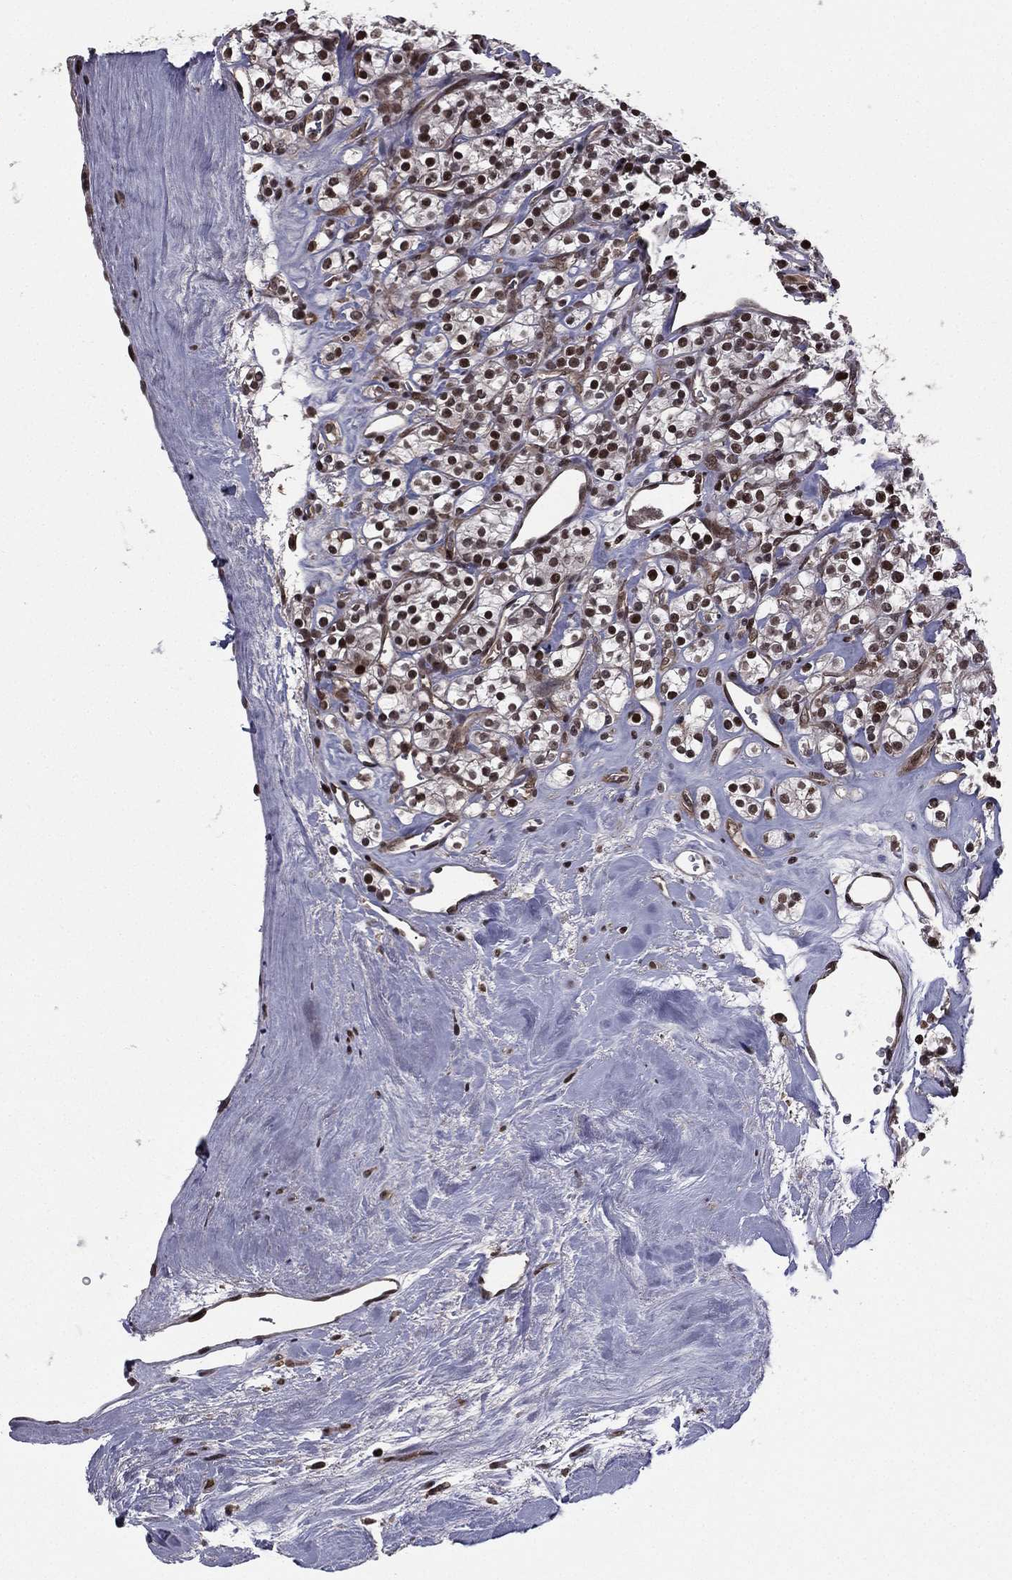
{"staining": {"intensity": "moderate", "quantity": "25%-75%", "location": "nuclear"}, "tissue": "renal cancer", "cell_type": "Tumor cells", "image_type": "cancer", "snomed": [{"axis": "morphology", "description": "Adenocarcinoma, NOS"}, {"axis": "topography", "description": "Kidney"}], "caption": "A brown stain shows moderate nuclear staining of a protein in human renal cancer tumor cells. The protein is shown in brown color, while the nuclei are stained blue.", "gene": "RARB", "patient": {"sex": "male", "age": 77}}